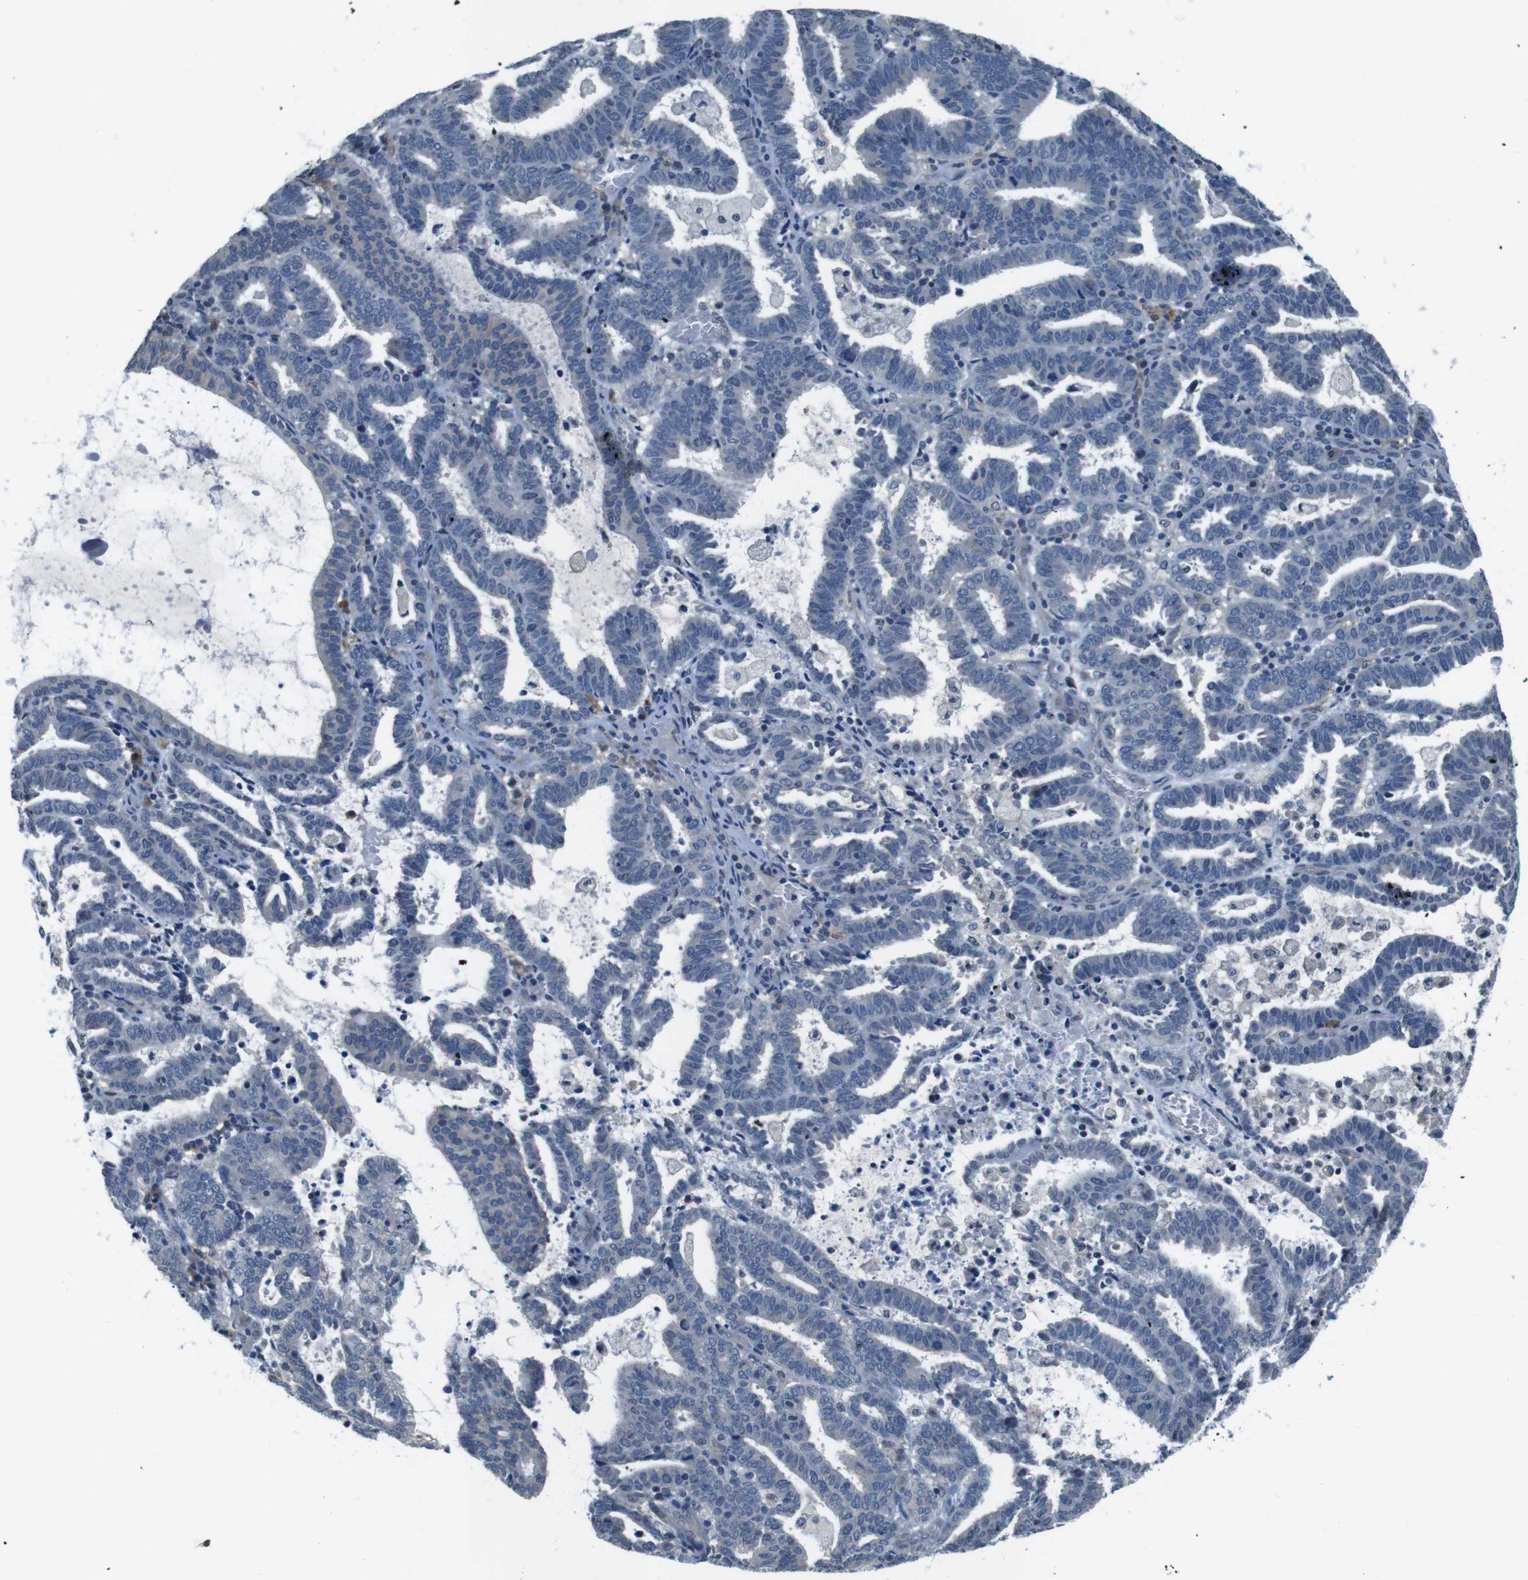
{"staining": {"intensity": "negative", "quantity": "none", "location": "none"}, "tissue": "endometrial cancer", "cell_type": "Tumor cells", "image_type": "cancer", "snomed": [{"axis": "morphology", "description": "Adenocarcinoma, NOS"}, {"axis": "topography", "description": "Uterus"}], "caption": "High magnification brightfield microscopy of adenocarcinoma (endometrial) stained with DAB (brown) and counterstained with hematoxylin (blue): tumor cells show no significant positivity. The staining was performed using DAB to visualize the protein expression in brown, while the nuclei were stained in blue with hematoxylin (Magnification: 20x).", "gene": "CD163L1", "patient": {"sex": "female", "age": 83}}